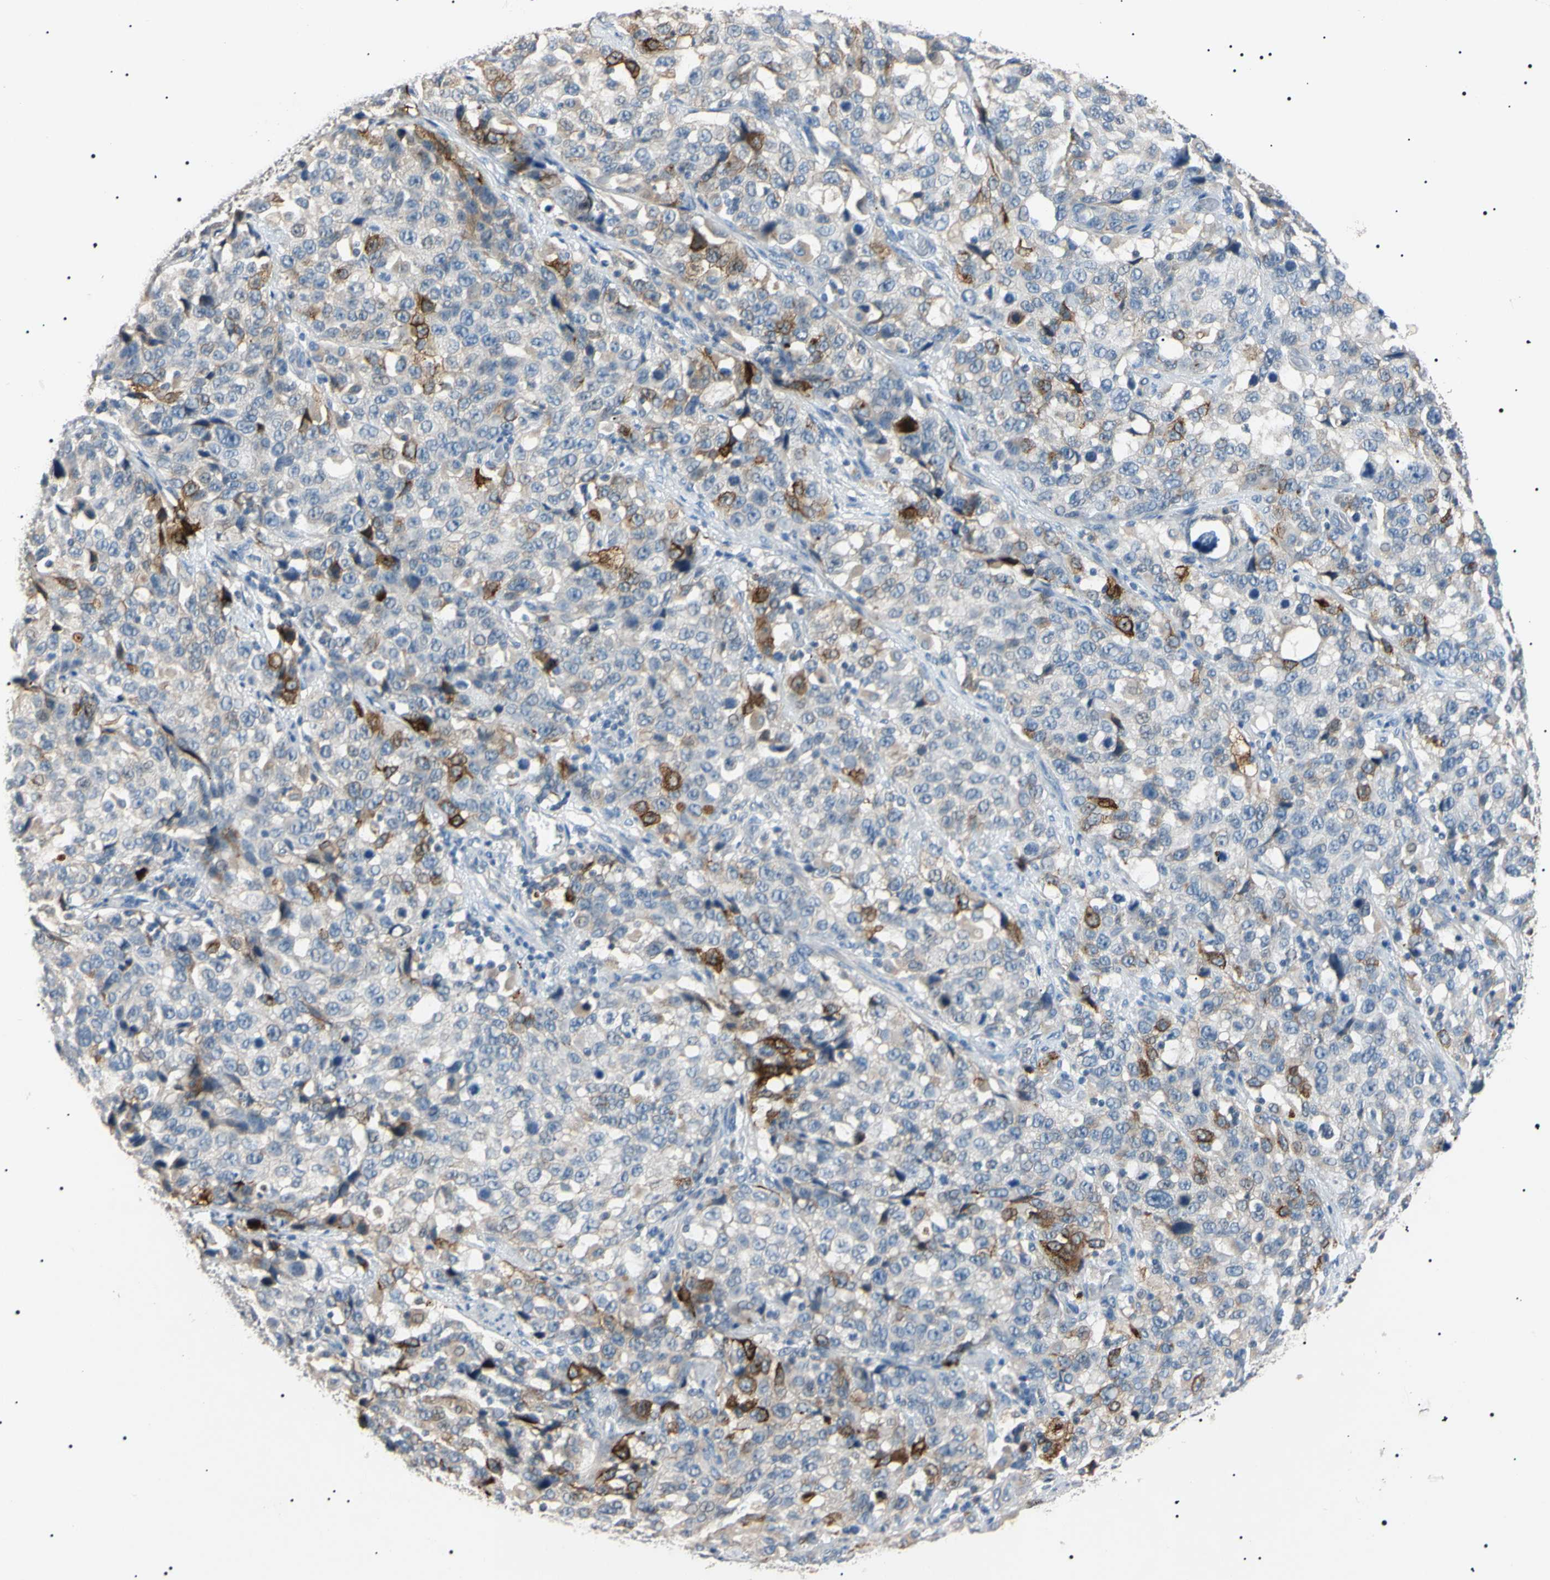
{"staining": {"intensity": "strong", "quantity": "<25%", "location": "cytoplasmic/membranous"}, "tissue": "stomach cancer", "cell_type": "Tumor cells", "image_type": "cancer", "snomed": [{"axis": "morphology", "description": "Normal tissue, NOS"}, {"axis": "morphology", "description": "Adenocarcinoma, NOS"}, {"axis": "topography", "description": "Stomach"}], "caption": "This micrograph exhibits adenocarcinoma (stomach) stained with immunohistochemistry (IHC) to label a protein in brown. The cytoplasmic/membranous of tumor cells show strong positivity for the protein. Nuclei are counter-stained blue.", "gene": "CGB3", "patient": {"sex": "male", "age": 48}}